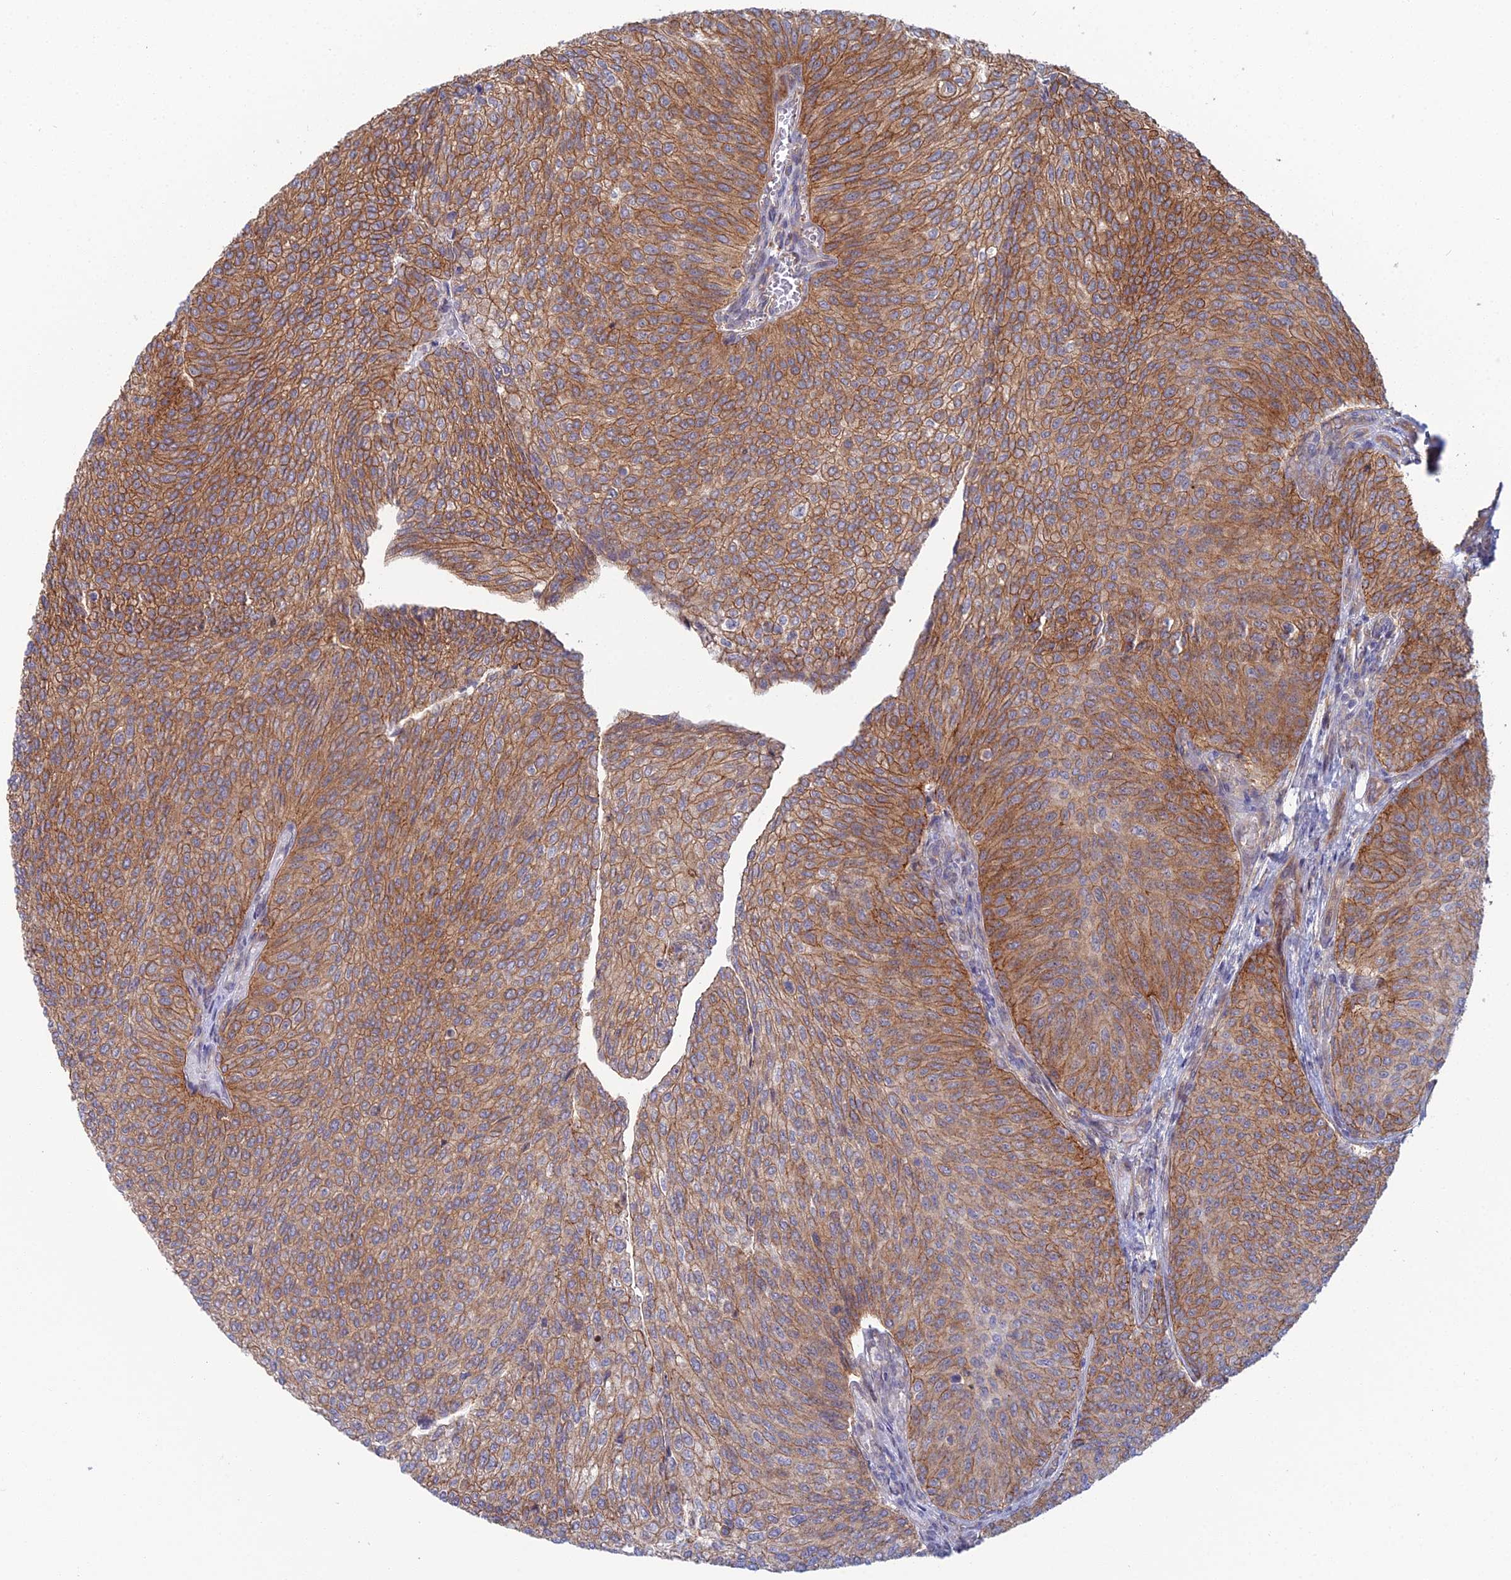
{"staining": {"intensity": "moderate", "quantity": ">75%", "location": "cytoplasmic/membranous"}, "tissue": "urothelial cancer", "cell_type": "Tumor cells", "image_type": "cancer", "snomed": [{"axis": "morphology", "description": "Urothelial carcinoma, High grade"}, {"axis": "topography", "description": "Urinary bladder"}], "caption": "Immunohistochemical staining of human urothelial cancer reveals medium levels of moderate cytoplasmic/membranous staining in approximately >75% of tumor cells.", "gene": "ABHD1", "patient": {"sex": "female", "age": 79}}